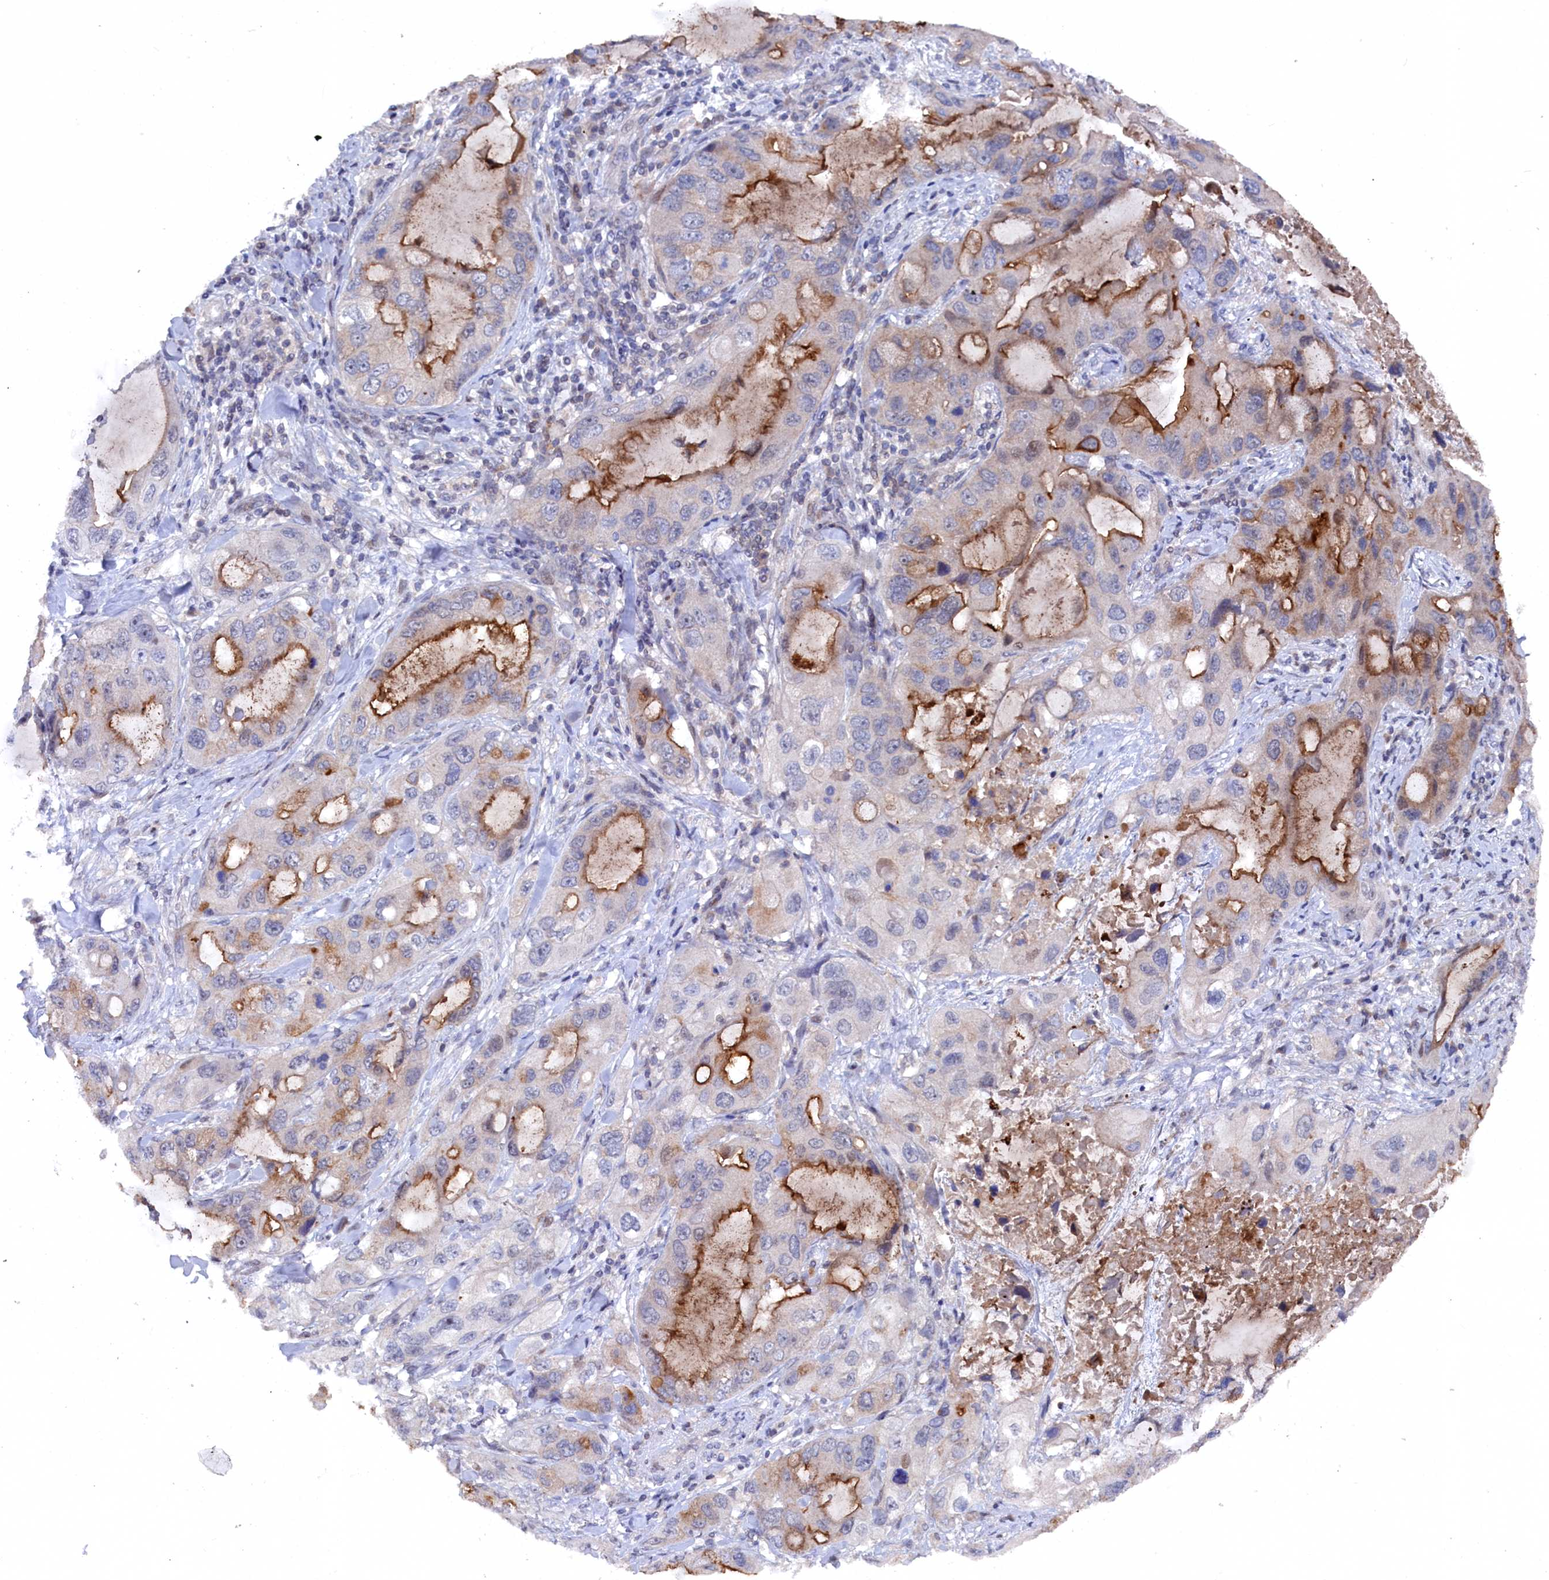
{"staining": {"intensity": "moderate", "quantity": "25%-75%", "location": "cytoplasmic/membranous"}, "tissue": "lung cancer", "cell_type": "Tumor cells", "image_type": "cancer", "snomed": [{"axis": "morphology", "description": "Squamous cell carcinoma, NOS"}, {"axis": "topography", "description": "Lung"}], "caption": "A brown stain shows moderate cytoplasmic/membranous positivity of a protein in human lung squamous cell carcinoma tumor cells.", "gene": "TMC5", "patient": {"sex": "female", "age": 73}}